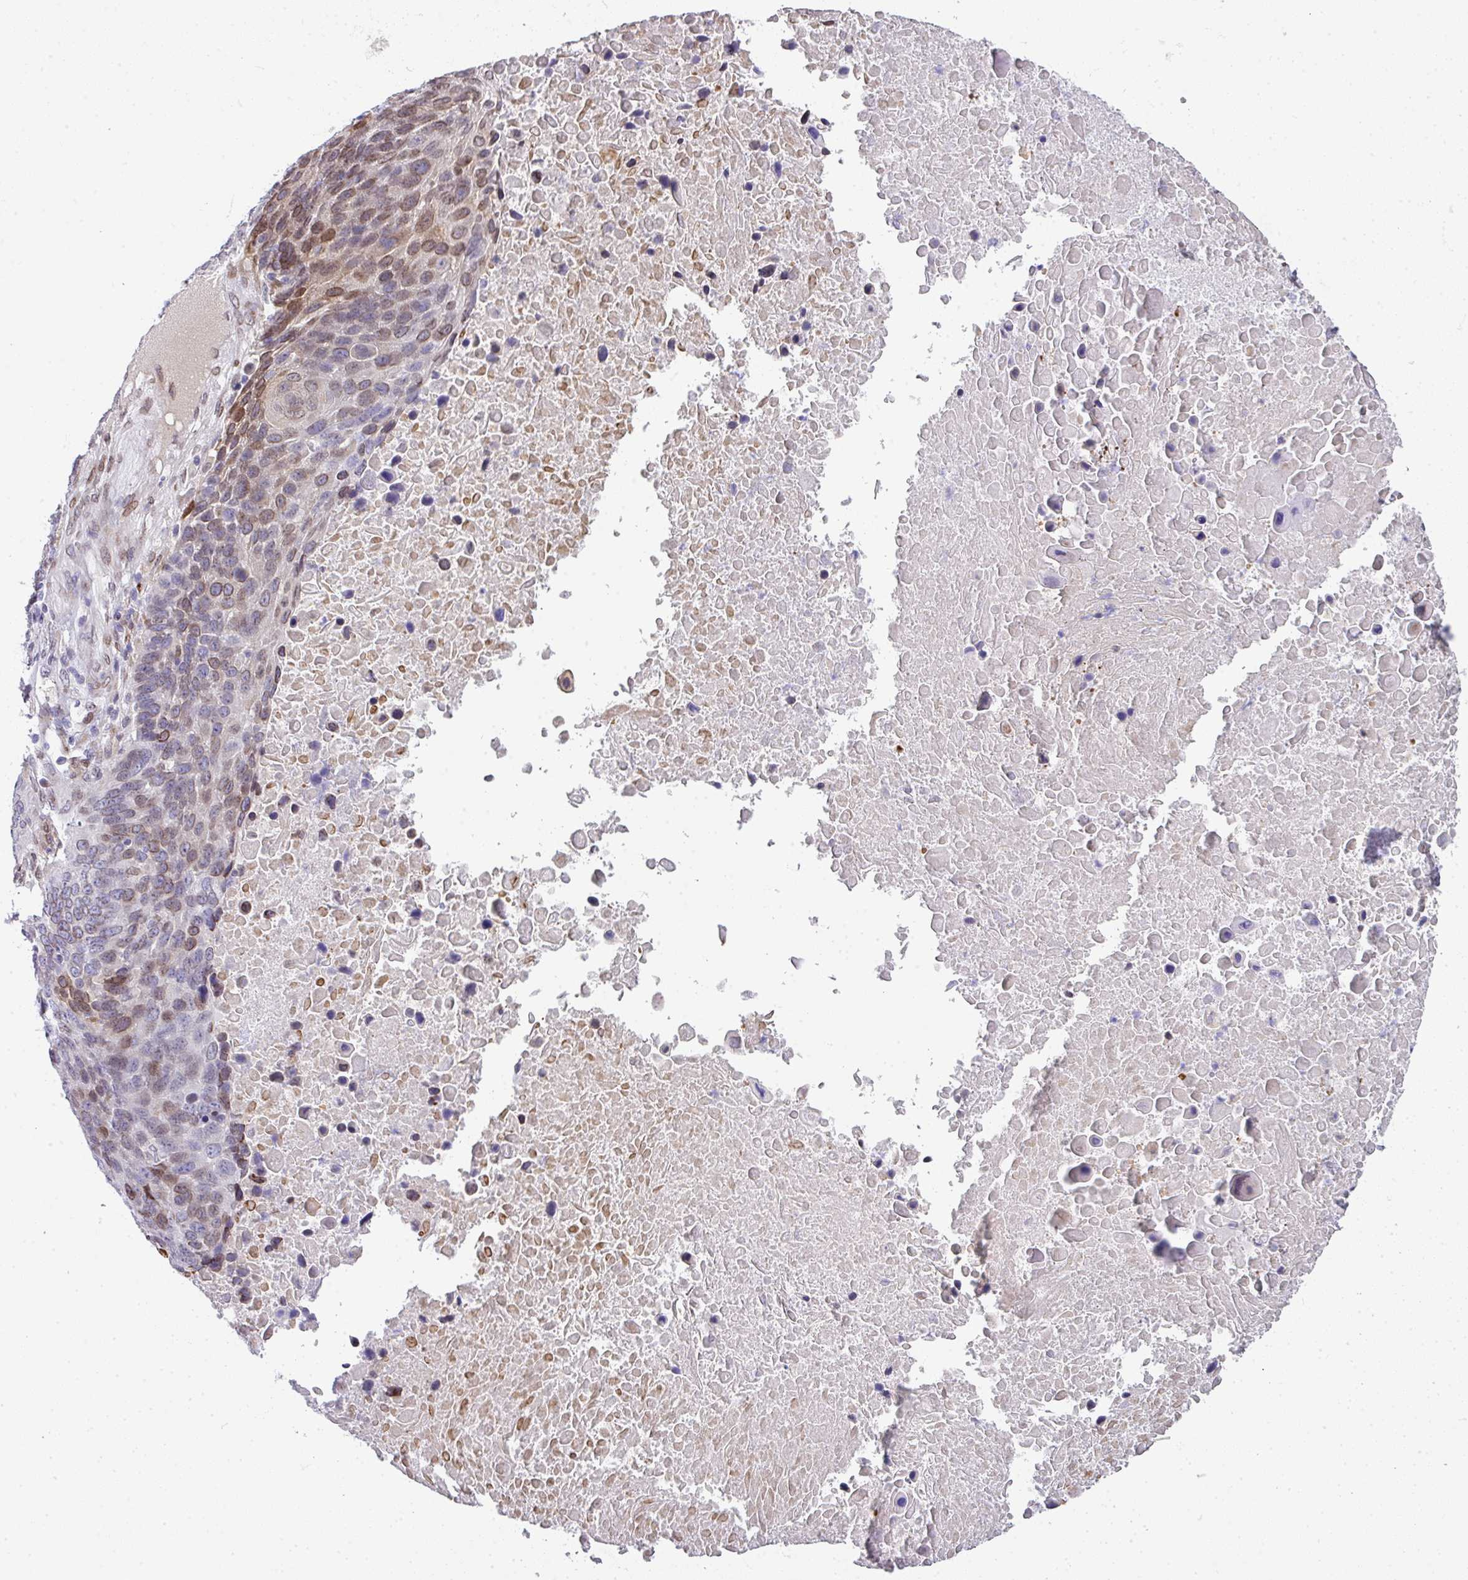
{"staining": {"intensity": "moderate", "quantity": "<25%", "location": "nuclear"}, "tissue": "lung cancer", "cell_type": "Tumor cells", "image_type": "cancer", "snomed": [{"axis": "morphology", "description": "Normal tissue, NOS"}, {"axis": "morphology", "description": "Squamous cell carcinoma, NOS"}, {"axis": "topography", "description": "Lymph node"}, {"axis": "topography", "description": "Lung"}], "caption": "A histopathology image of squamous cell carcinoma (lung) stained for a protein demonstrates moderate nuclear brown staining in tumor cells.", "gene": "PLK1", "patient": {"sex": "male", "age": 66}}